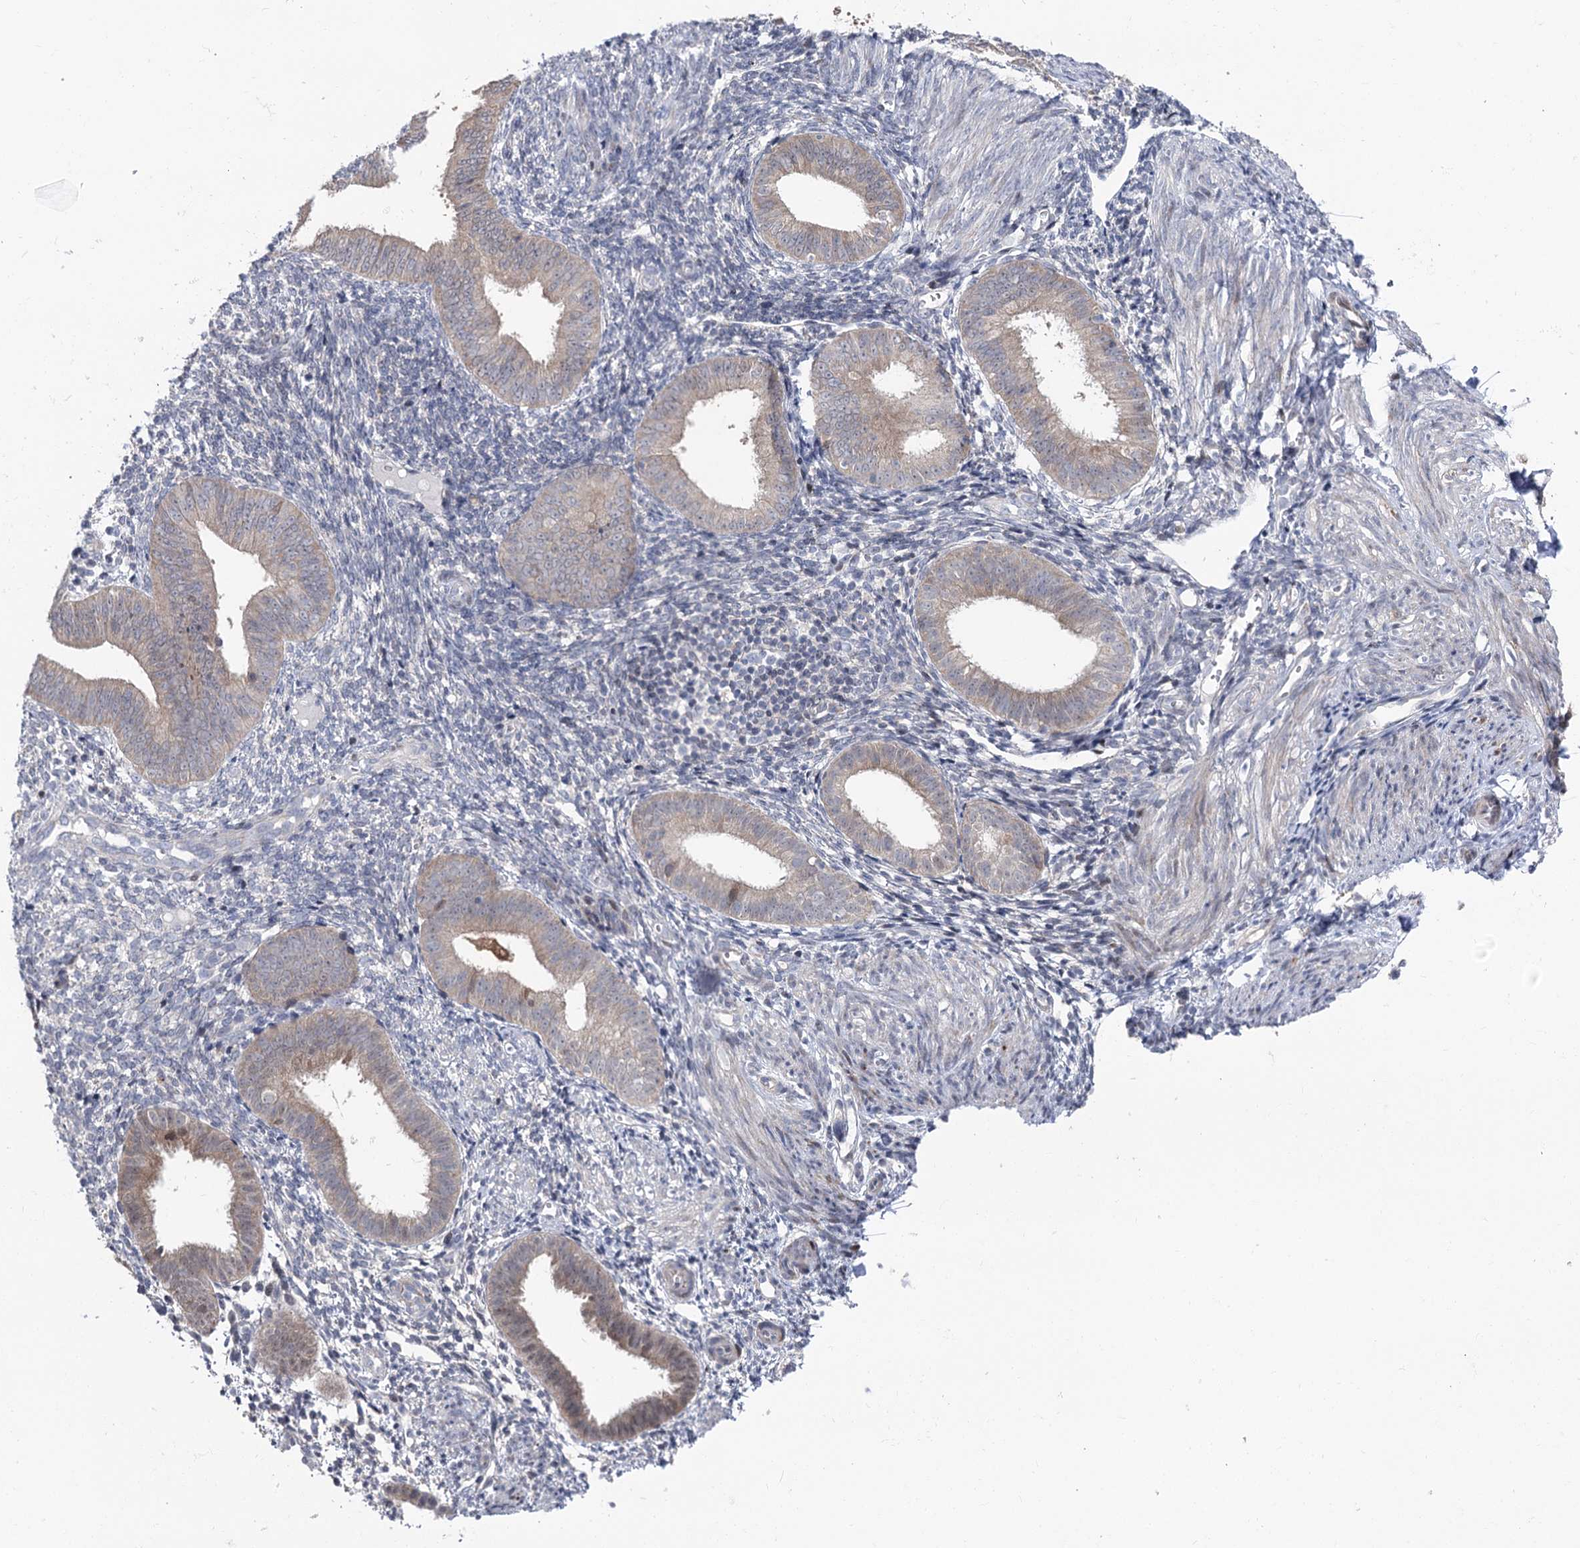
{"staining": {"intensity": "negative", "quantity": "none", "location": "none"}, "tissue": "endometrium", "cell_type": "Cells in endometrial stroma", "image_type": "normal", "snomed": [{"axis": "morphology", "description": "Normal tissue, NOS"}, {"axis": "topography", "description": "Uterus"}, {"axis": "topography", "description": "Endometrium"}], "caption": "High power microscopy histopathology image of an IHC histopathology image of benign endometrium, revealing no significant expression in cells in endometrial stroma. (Stains: DAB IHC with hematoxylin counter stain, Microscopy: brightfield microscopy at high magnification).", "gene": "PTGR1", "patient": {"sex": "female", "age": 48}}